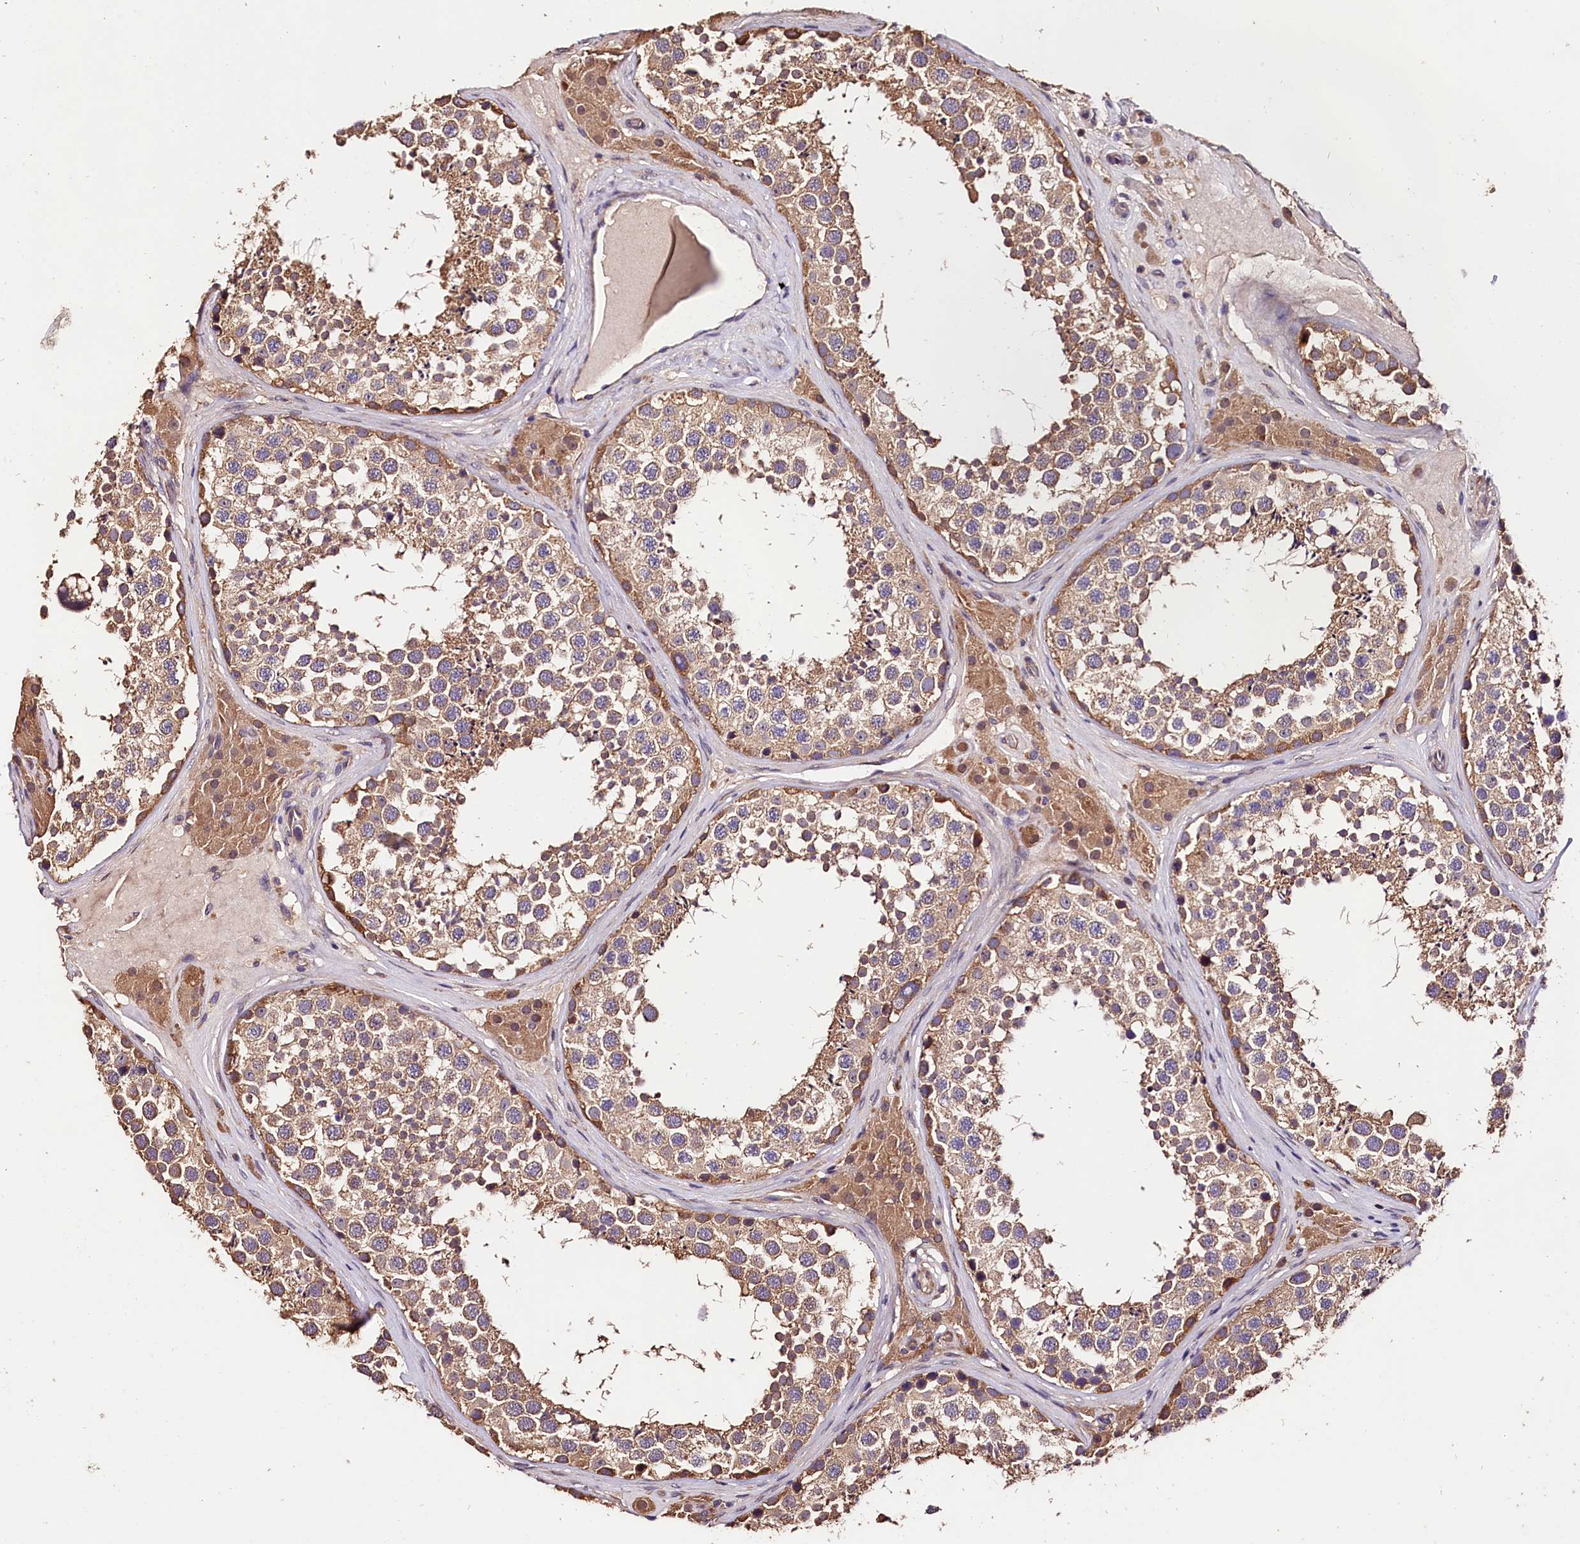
{"staining": {"intensity": "moderate", "quantity": ">75%", "location": "cytoplasmic/membranous"}, "tissue": "testis", "cell_type": "Cells in seminiferous ducts", "image_type": "normal", "snomed": [{"axis": "morphology", "description": "Normal tissue, NOS"}, {"axis": "topography", "description": "Testis"}], "caption": "Immunohistochemical staining of normal human testis demonstrates moderate cytoplasmic/membranous protein staining in approximately >75% of cells in seminiferous ducts.", "gene": "OAS3", "patient": {"sex": "male", "age": 46}}